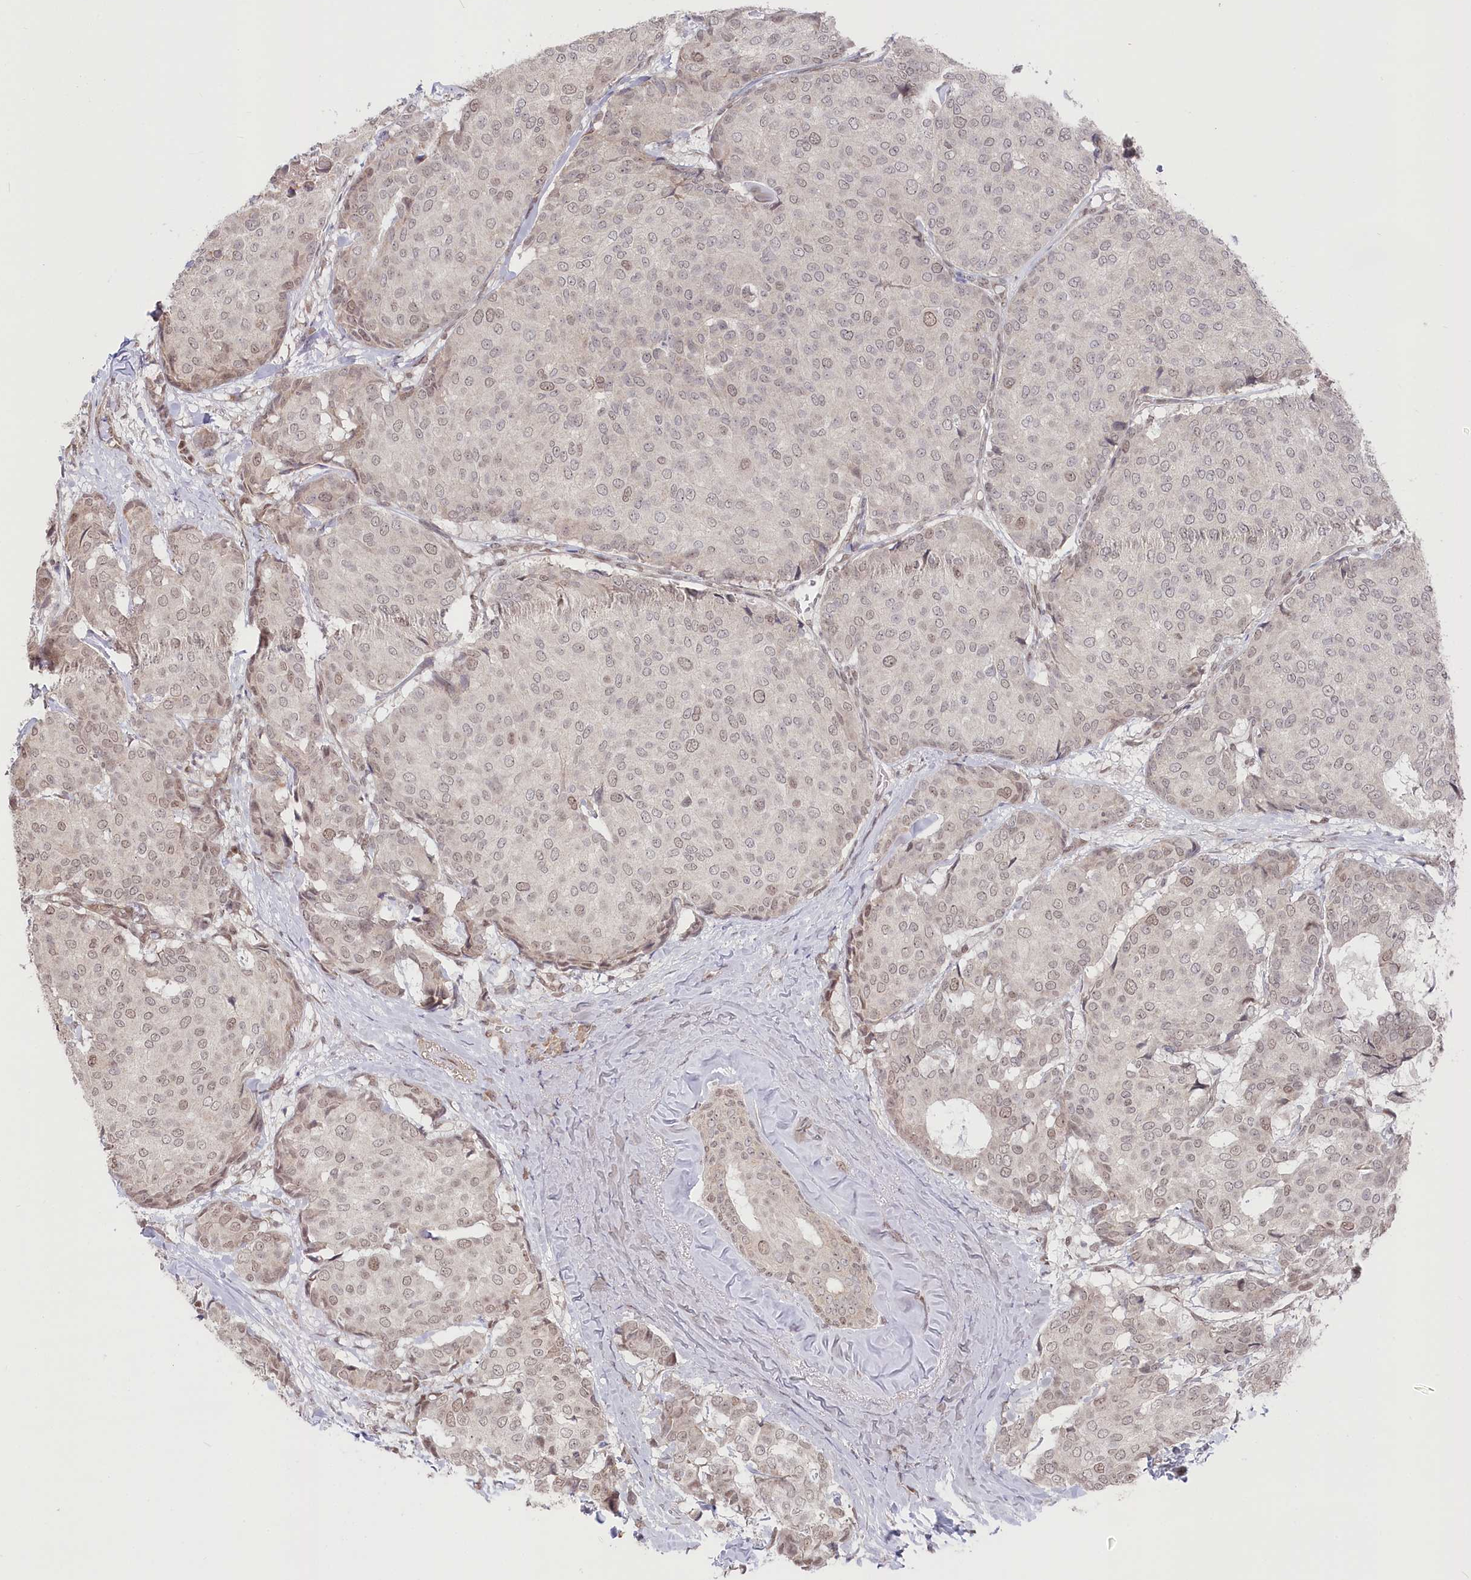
{"staining": {"intensity": "weak", "quantity": "25%-75%", "location": "nuclear"}, "tissue": "breast cancer", "cell_type": "Tumor cells", "image_type": "cancer", "snomed": [{"axis": "morphology", "description": "Duct carcinoma"}, {"axis": "topography", "description": "Breast"}], "caption": "Protein positivity by immunohistochemistry (IHC) displays weak nuclear positivity in approximately 25%-75% of tumor cells in breast cancer.", "gene": "CGGBP1", "patient": {"sex": "female", "age": 75}}